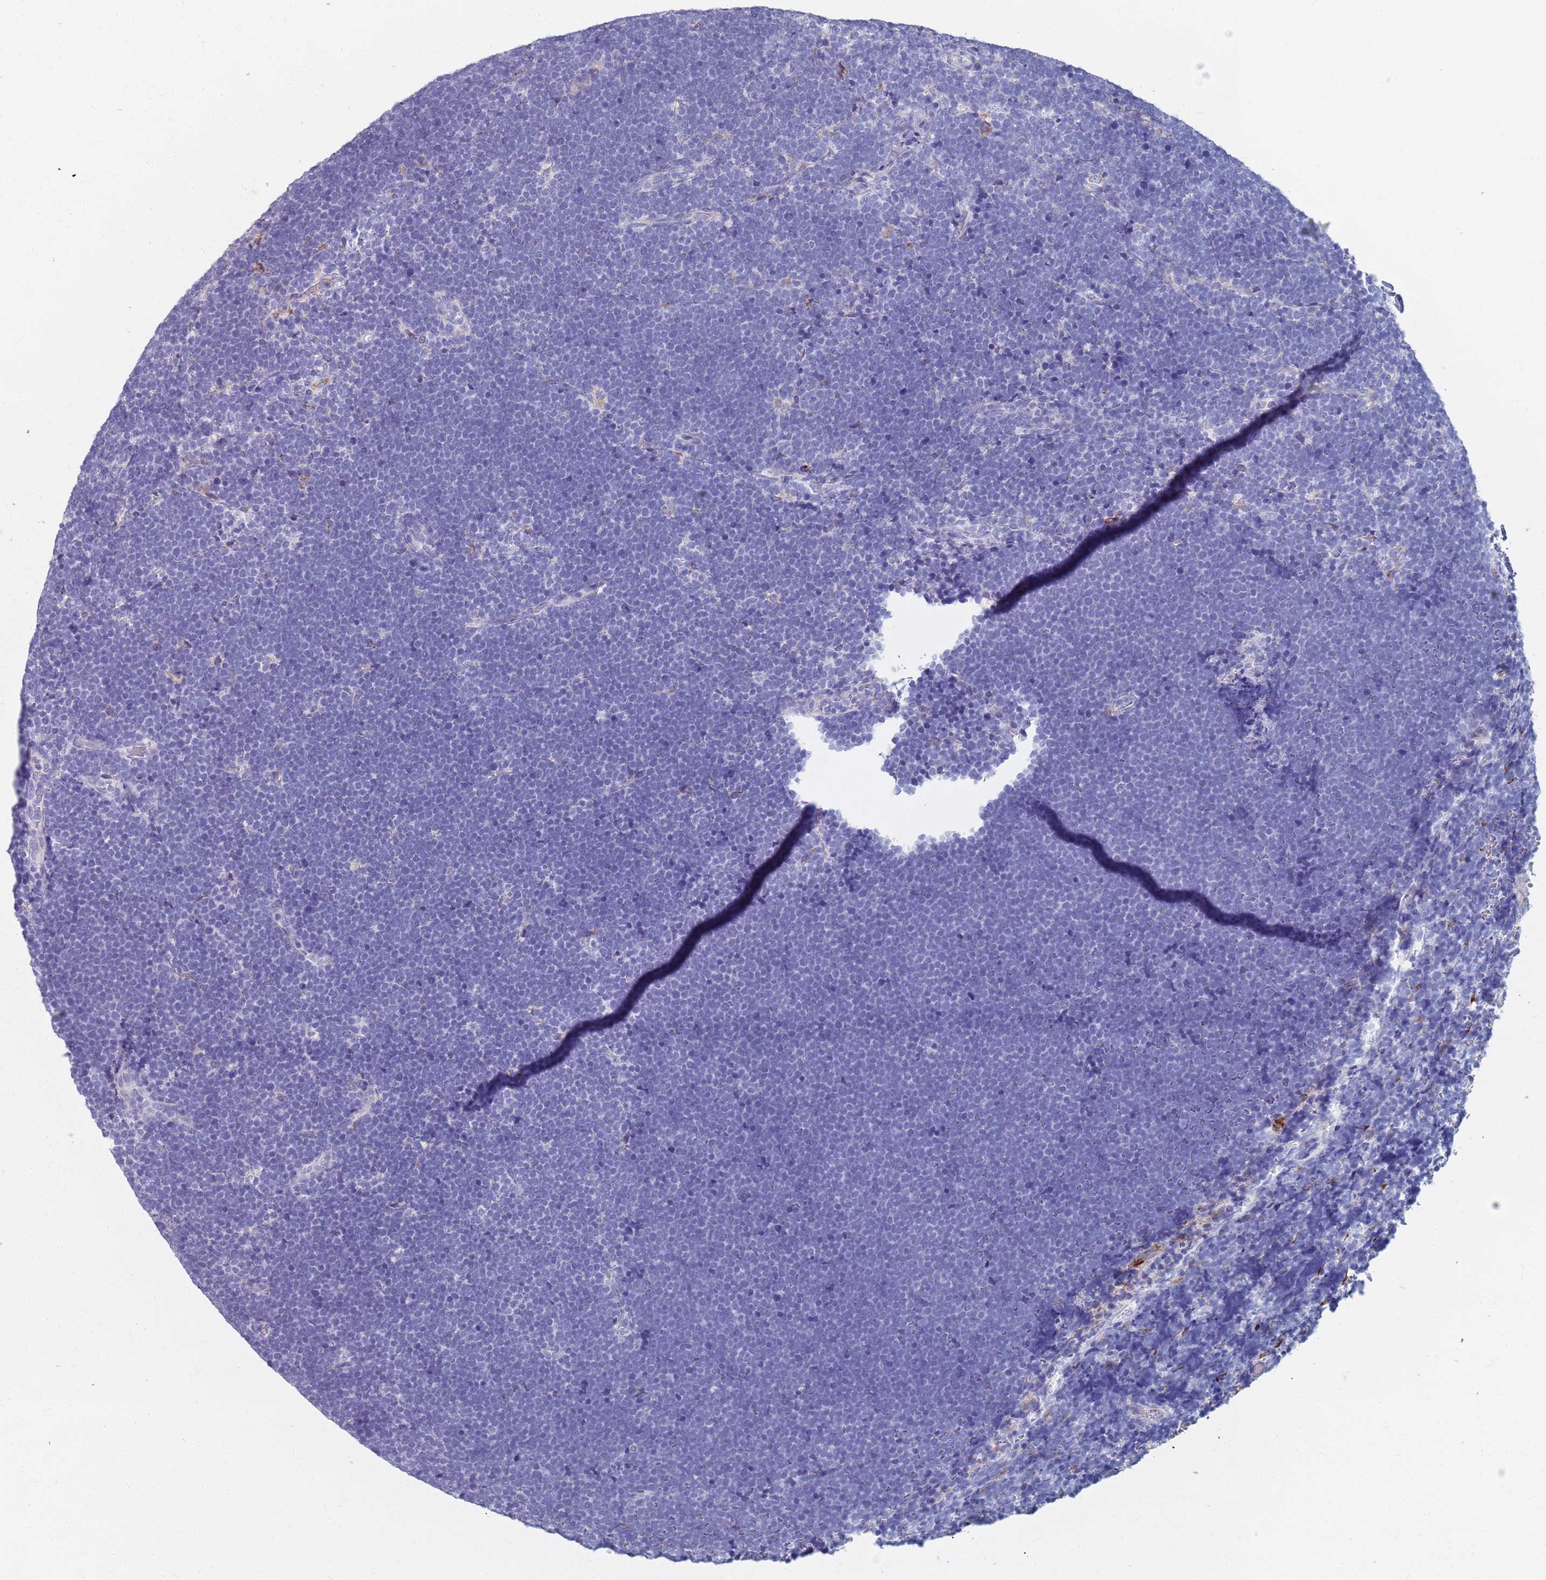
{"staining": {"intensity": "negative", "quantity": "none", "location": "none"}, "tissue": "lymphoma", "cell_type": "Tumor cells", "image_type": "cancer", "snomed": [{"axis": "morphology", "description": "Malignant lymphoma, non-Hodgkin's type, High grade"}, {"axis": "topography", "description": "Lymph node"}], "caption": "Human high-grade malignant lymphoma, non-Hodgkin's type stained for a protein using immunohistochemistry reveals no expression in tumor cells.", "gene": "PLOD1", "patient": {"sex": "male", "age": 13}}